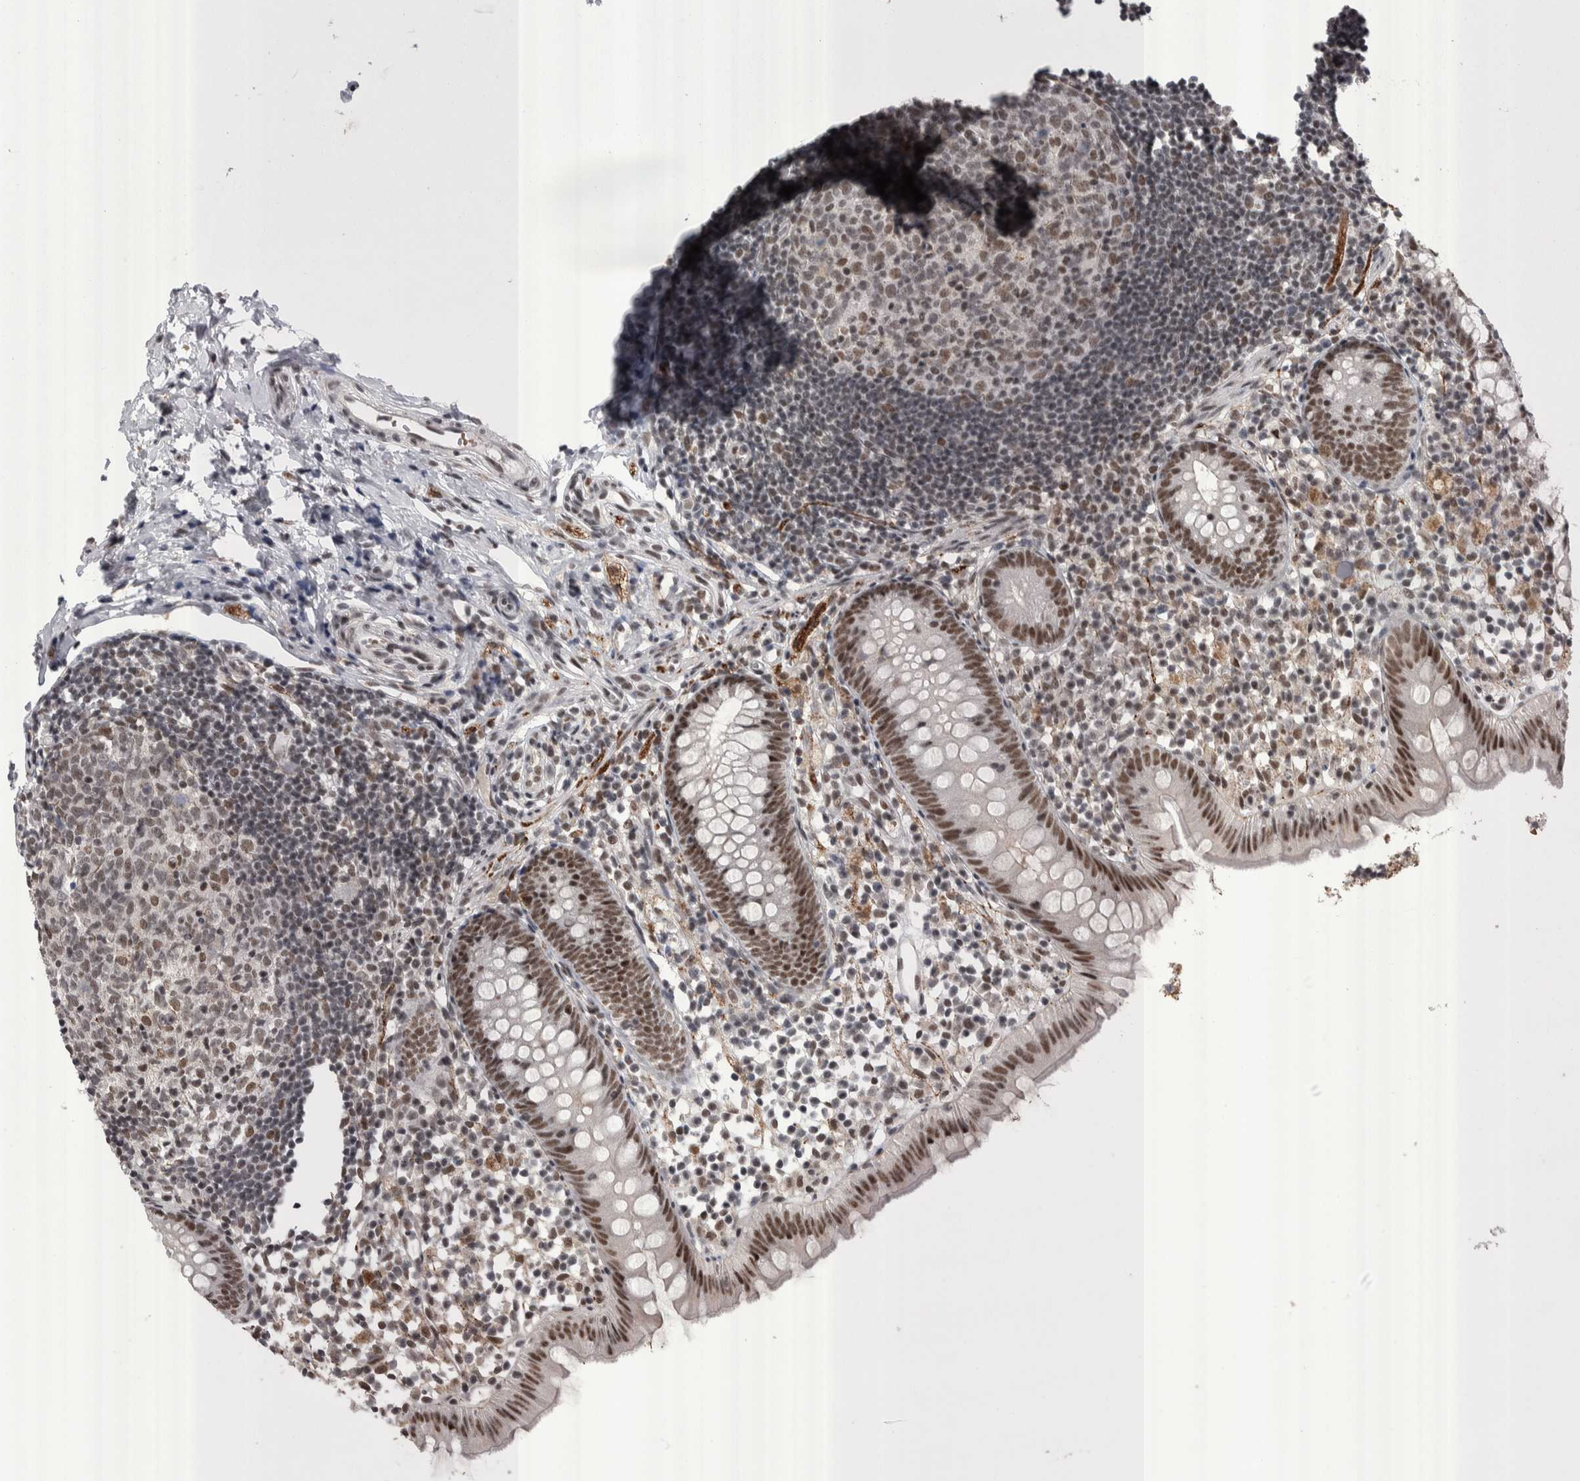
{"staining": {"intensity": "moderate", "quantity": ">75%", "location": "nuclear"}, "tissue": "appendix", "cell_type": "Glandular cells", "image_type": "normal", "snomed": [{"axis": "morphology", "description": "Normal tissue, NOS"}, {"axis": "topography", "description": "Appendix"}], "caption": "Immunohistochemistry micrograph of benign appendix: human appendix stained using immunohistochemistry (IHC) demonstrates medium levels of moderate protein expression localized specifically in the nuclear of glandular cells, appearing as a nuclear brown color.", "gene": "DMTF1", "patient": {"sex": "female", "age": 20}}